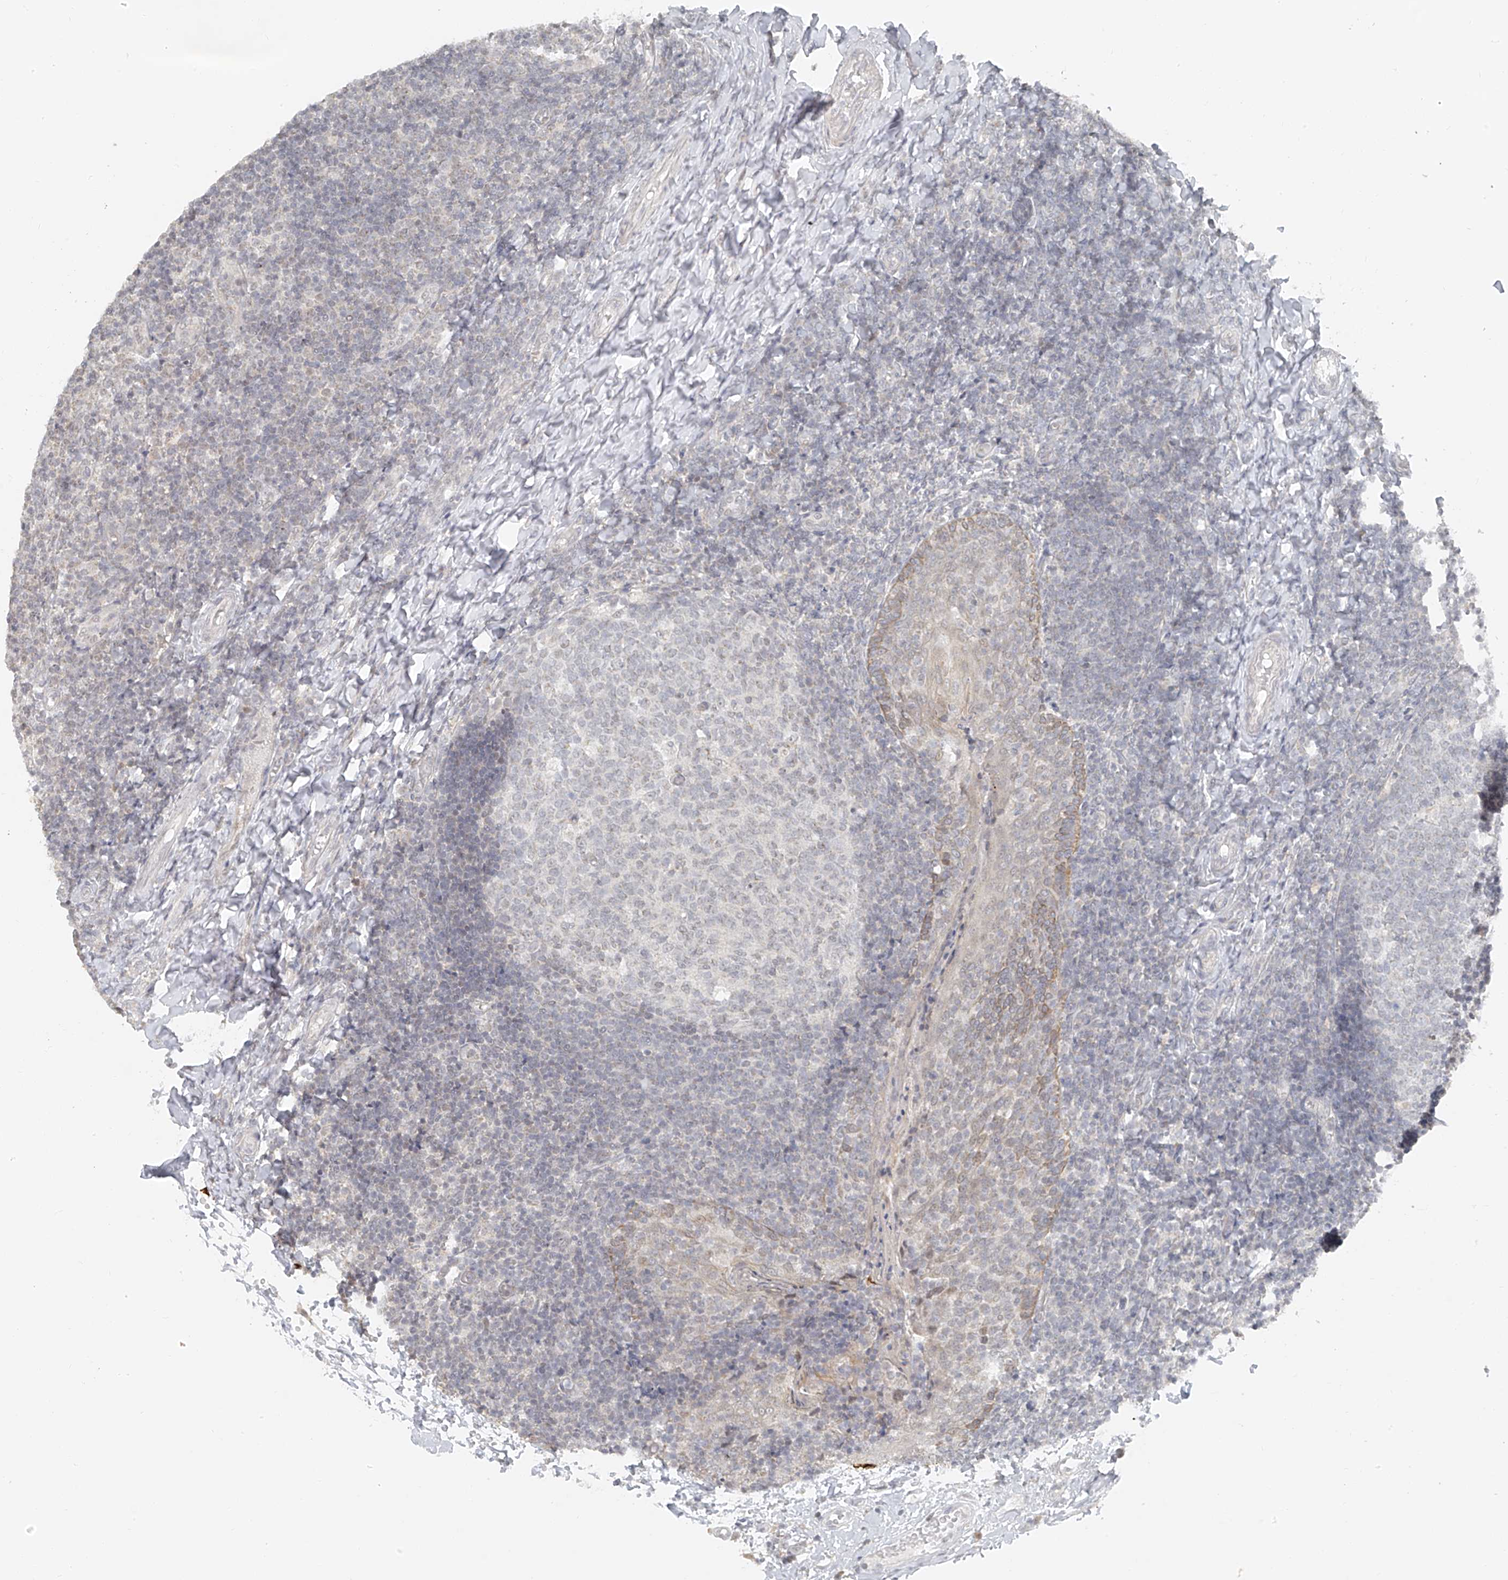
{"staining": {"intensity": "negative", "quantity": "none", "location": "none"}, "tissue": "tonsil", "cell_type": "Germinal center cells", "image_type": "normal", "snomed": [{"axis": "morphology", "description": "Normal tissue, NOS"}, {"axis": "topography", "description": "Tonsil"}], "caption": "Immunohistochemical staining of benign tonsil shows no significant expression in germinal center cells. (DAB IHC, high magnification).", "gene": "DYRK1B", "patient": {"sex": "female", "age": 19}}